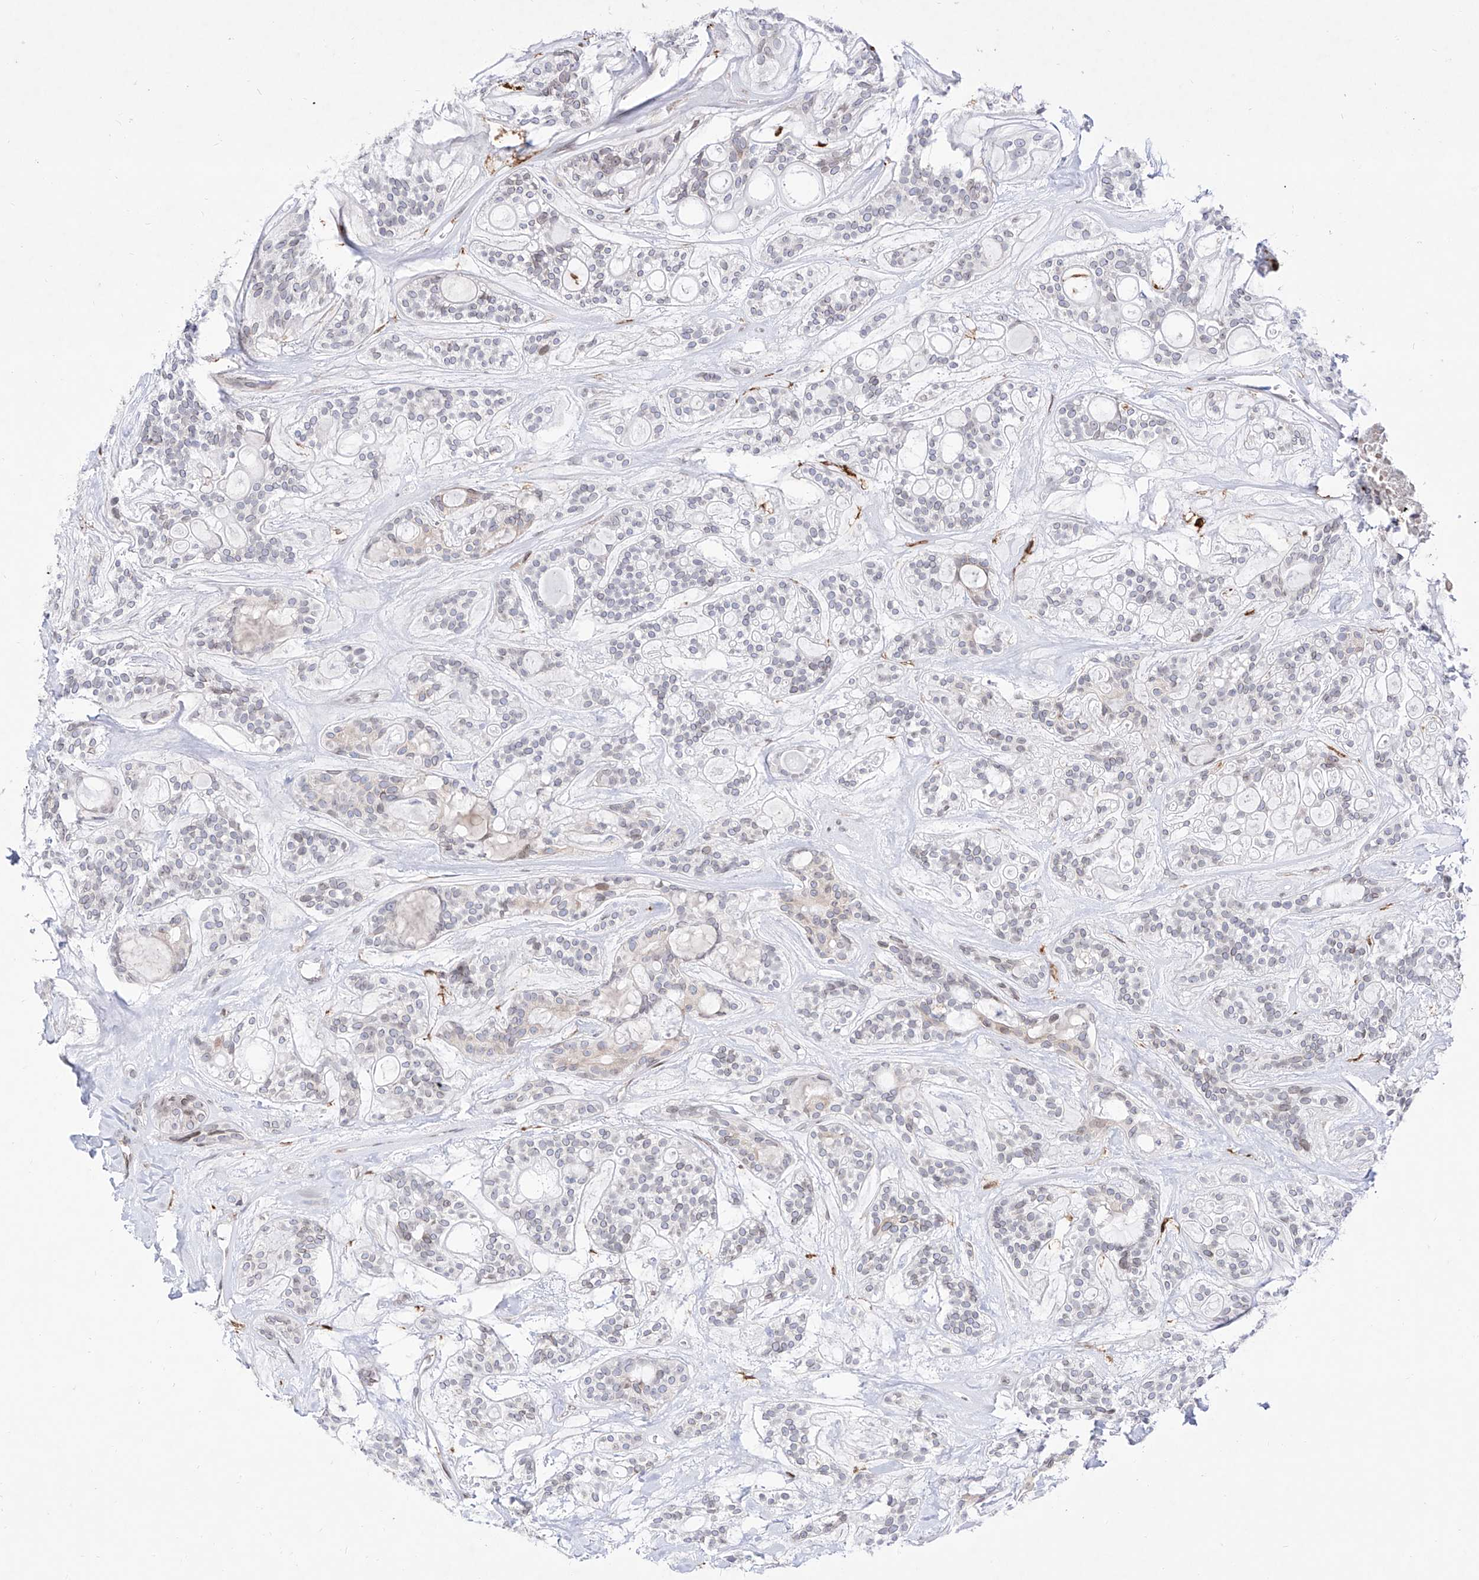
{"staining": {"intensity": "negative", "quantity": "none", "location": "none"}, "tissue": "head and neck cancer", "cell_type": "Tumor cells", "image_type": "cancer", "snomed": [{"axis": "morphology", "description": "Adenocarcinoma, NOS"}, {"axis": "topography", "description": "Head-Neck"}], "caption": "This is an immunohistochemistry photomicrograph of human head and neck adenocarcinoma. There is no positivity in tumor cells.", "gene": "LCLAT1", "patient": {"sex": "male", "age": 66}}